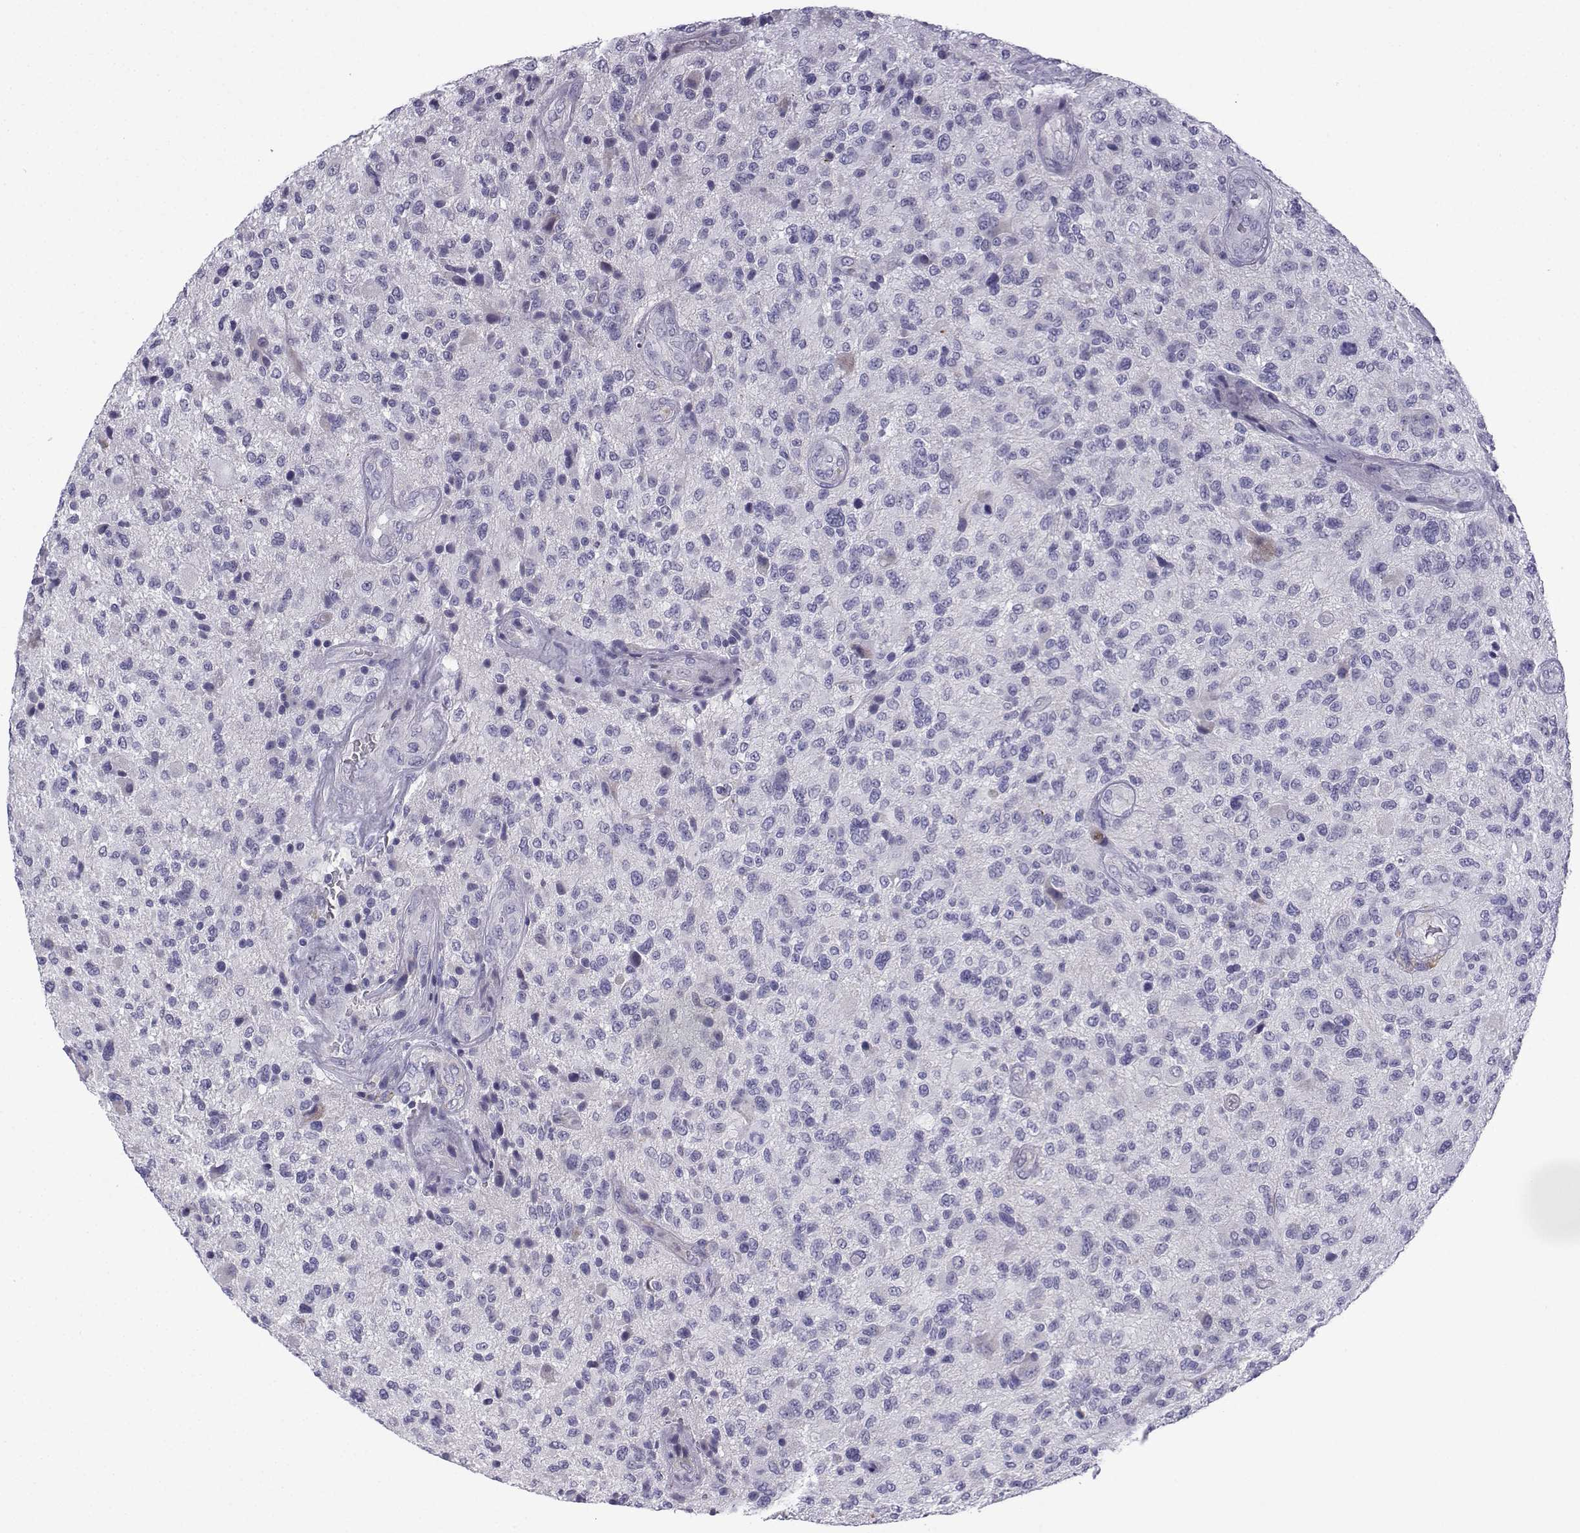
{"staining": {"intensity": "negative", "quantity": "none", "location": "none"}, "tissue": "glioma", "cell_type": "Tumor cells", "image_type": "cancer", "snomed": [{"axis": "morphology", "description": "Glioma, malignant, High grade"}, {"axis": "topography", "description": "Brain"}], "caption": "The micrograph exhibits no staining of tumor cells in glioma.", "gene": "SPACA7", "patient": {"sex": "male", "age": 47}}